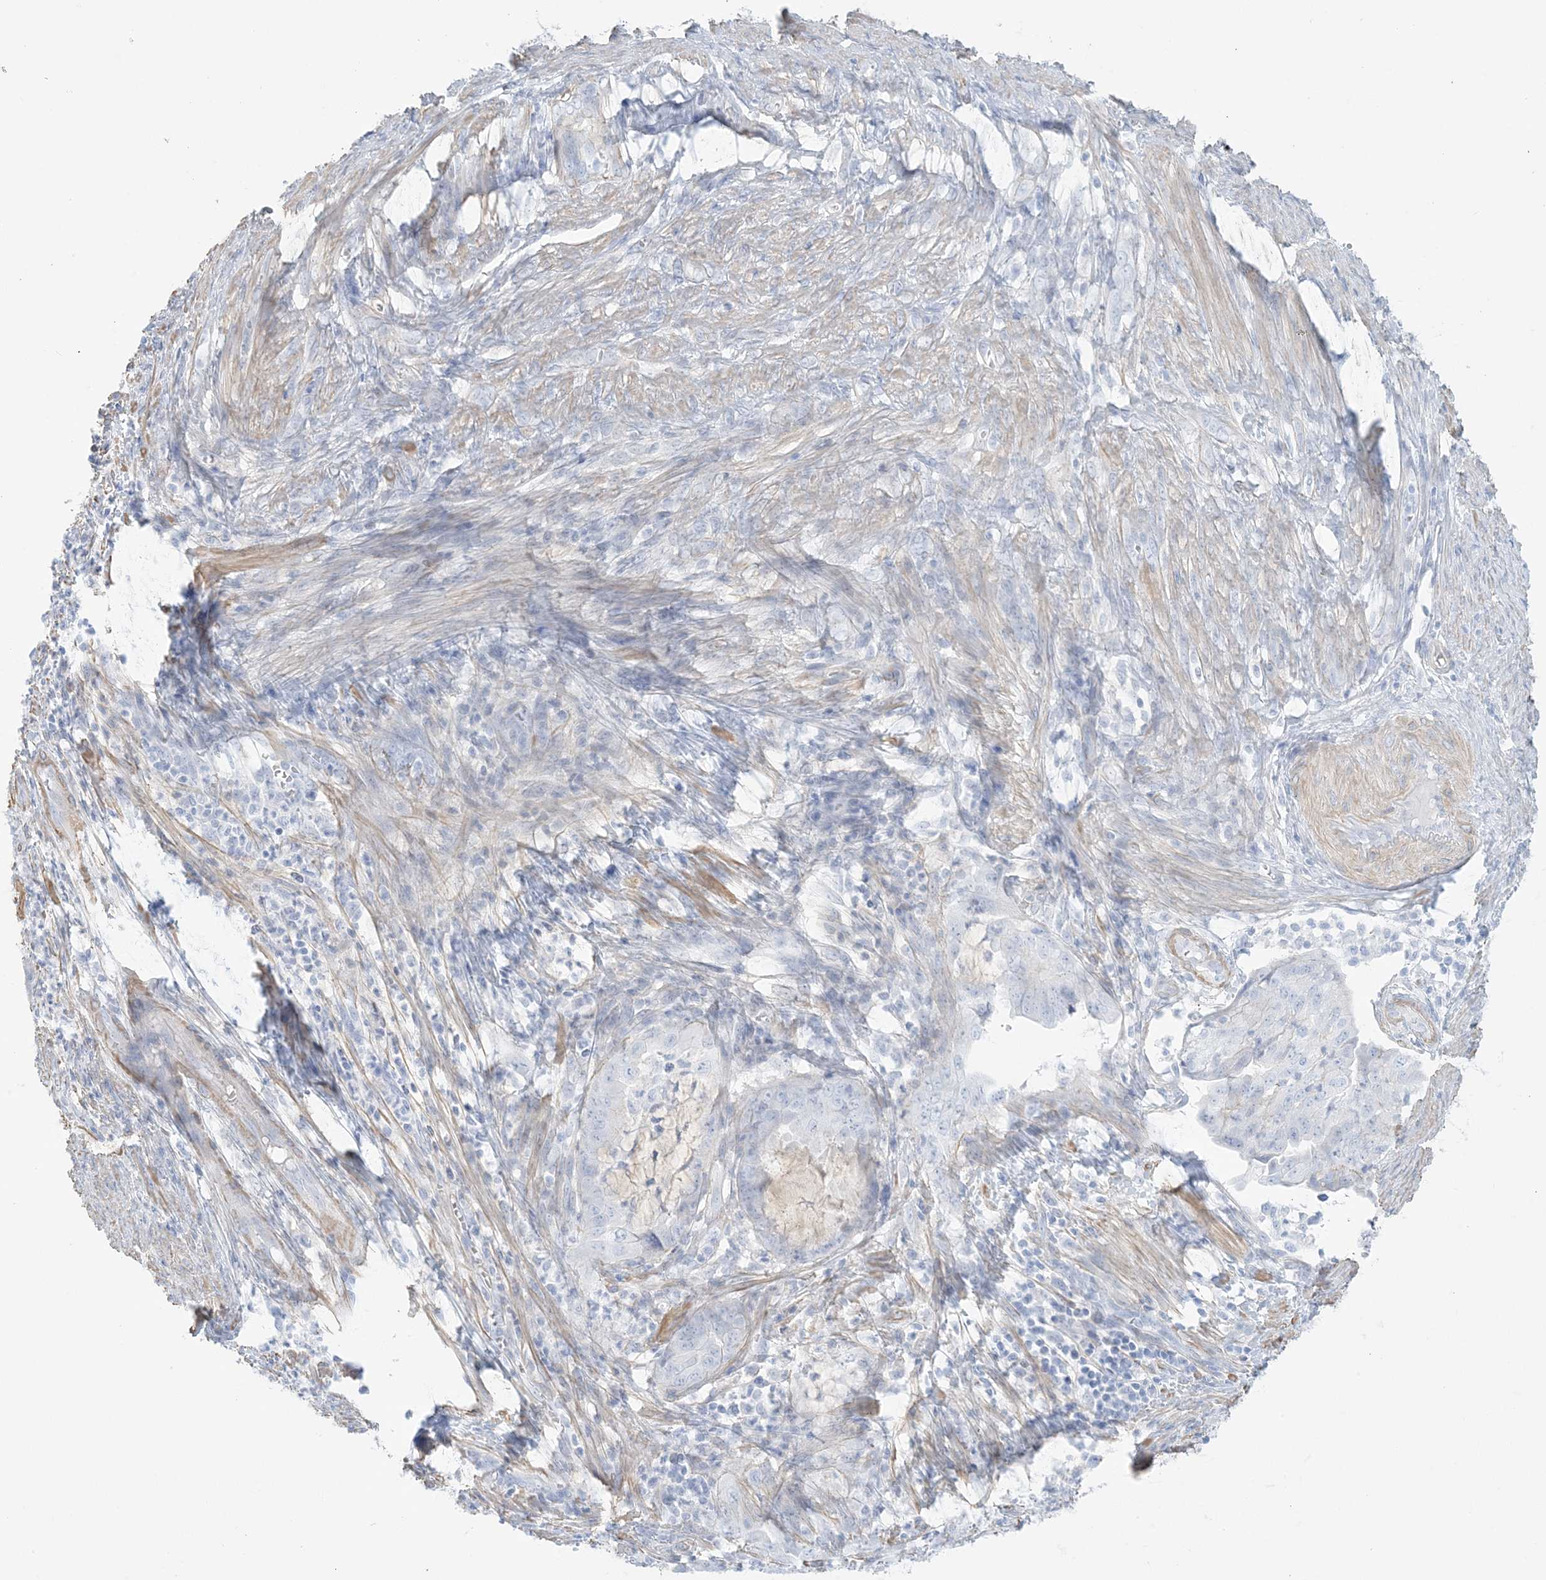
{"staining": {"intensity": "negative", "quantity": "none", "location": "none"}, "tissue": "endometrial cancer", "cell_type": "Tumor cells", "image_type": "cancer", "snomed": [{"axis": "morphology", "description": "Adenocarcinoma, NOS"}, {"axis": "topography", "description": "Endometrium"}], "caption": "Immunohistochemistry micrograph of human adenocarcinoma (endometrial) stained for a protein (brown), which displays no staining in tumor cells.", "gene": "AGXT", "patient": {"sex": "female", "age": 51}}